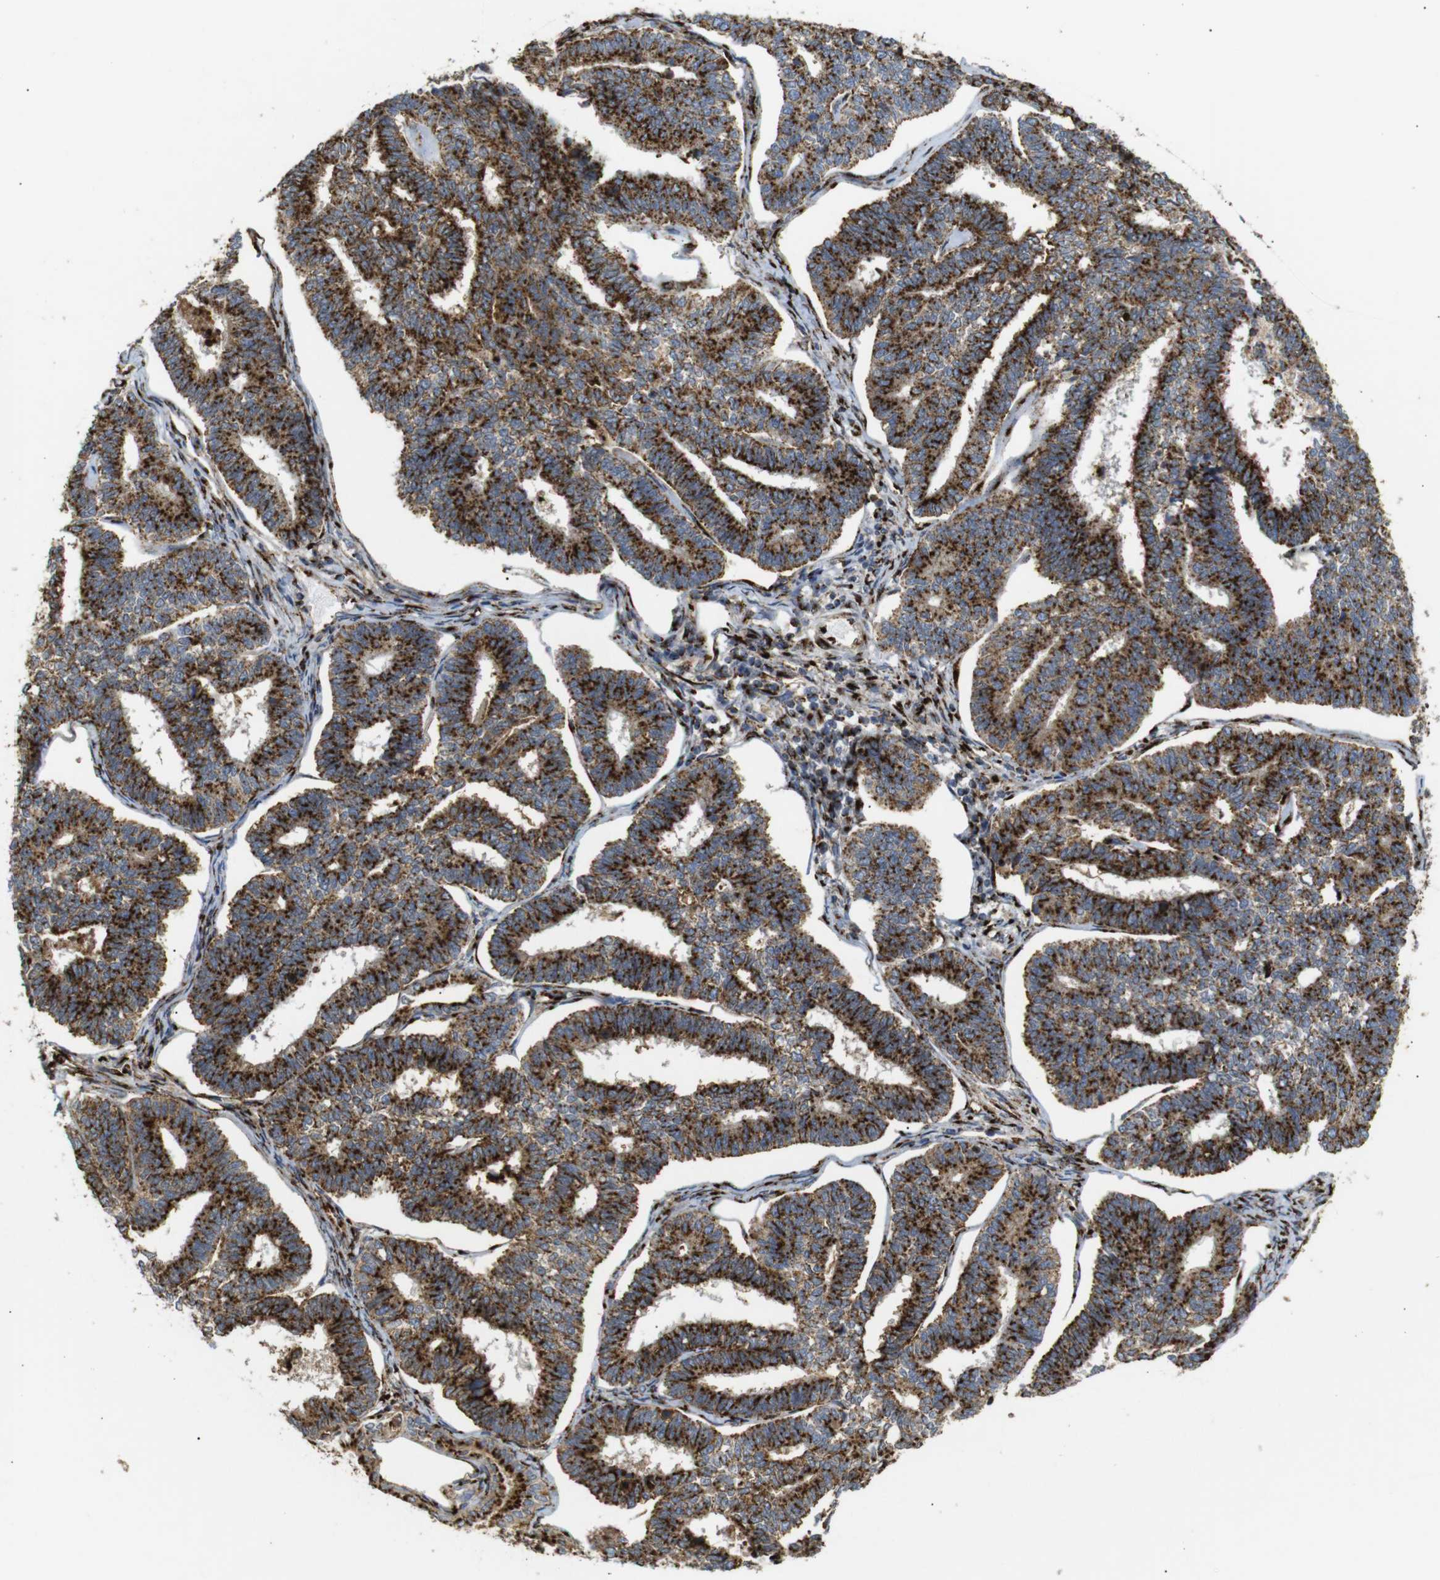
{"staining": {"intensity": "strong", "quantity": ">75%", "location": "cytoplasmic/membranous"}, "tissue": "endometrial cancer", "cell_type": "Tumor cells", "image_type": "cancer", "snomed": [{"axis": "morphology", "description": "Adenocarcinoma, NOS"}, {"axis": "topography", "description": "Endometrium"}], "caption": "Human endometrial cancer (adenocarcinoma) stained for a protein (brown) exhibits strong cytoplasmic/membranous positive expression in about >75% of tumor cells.", "gene": "TGOLN2", "patient": {"sex": "female", "age": 70}}